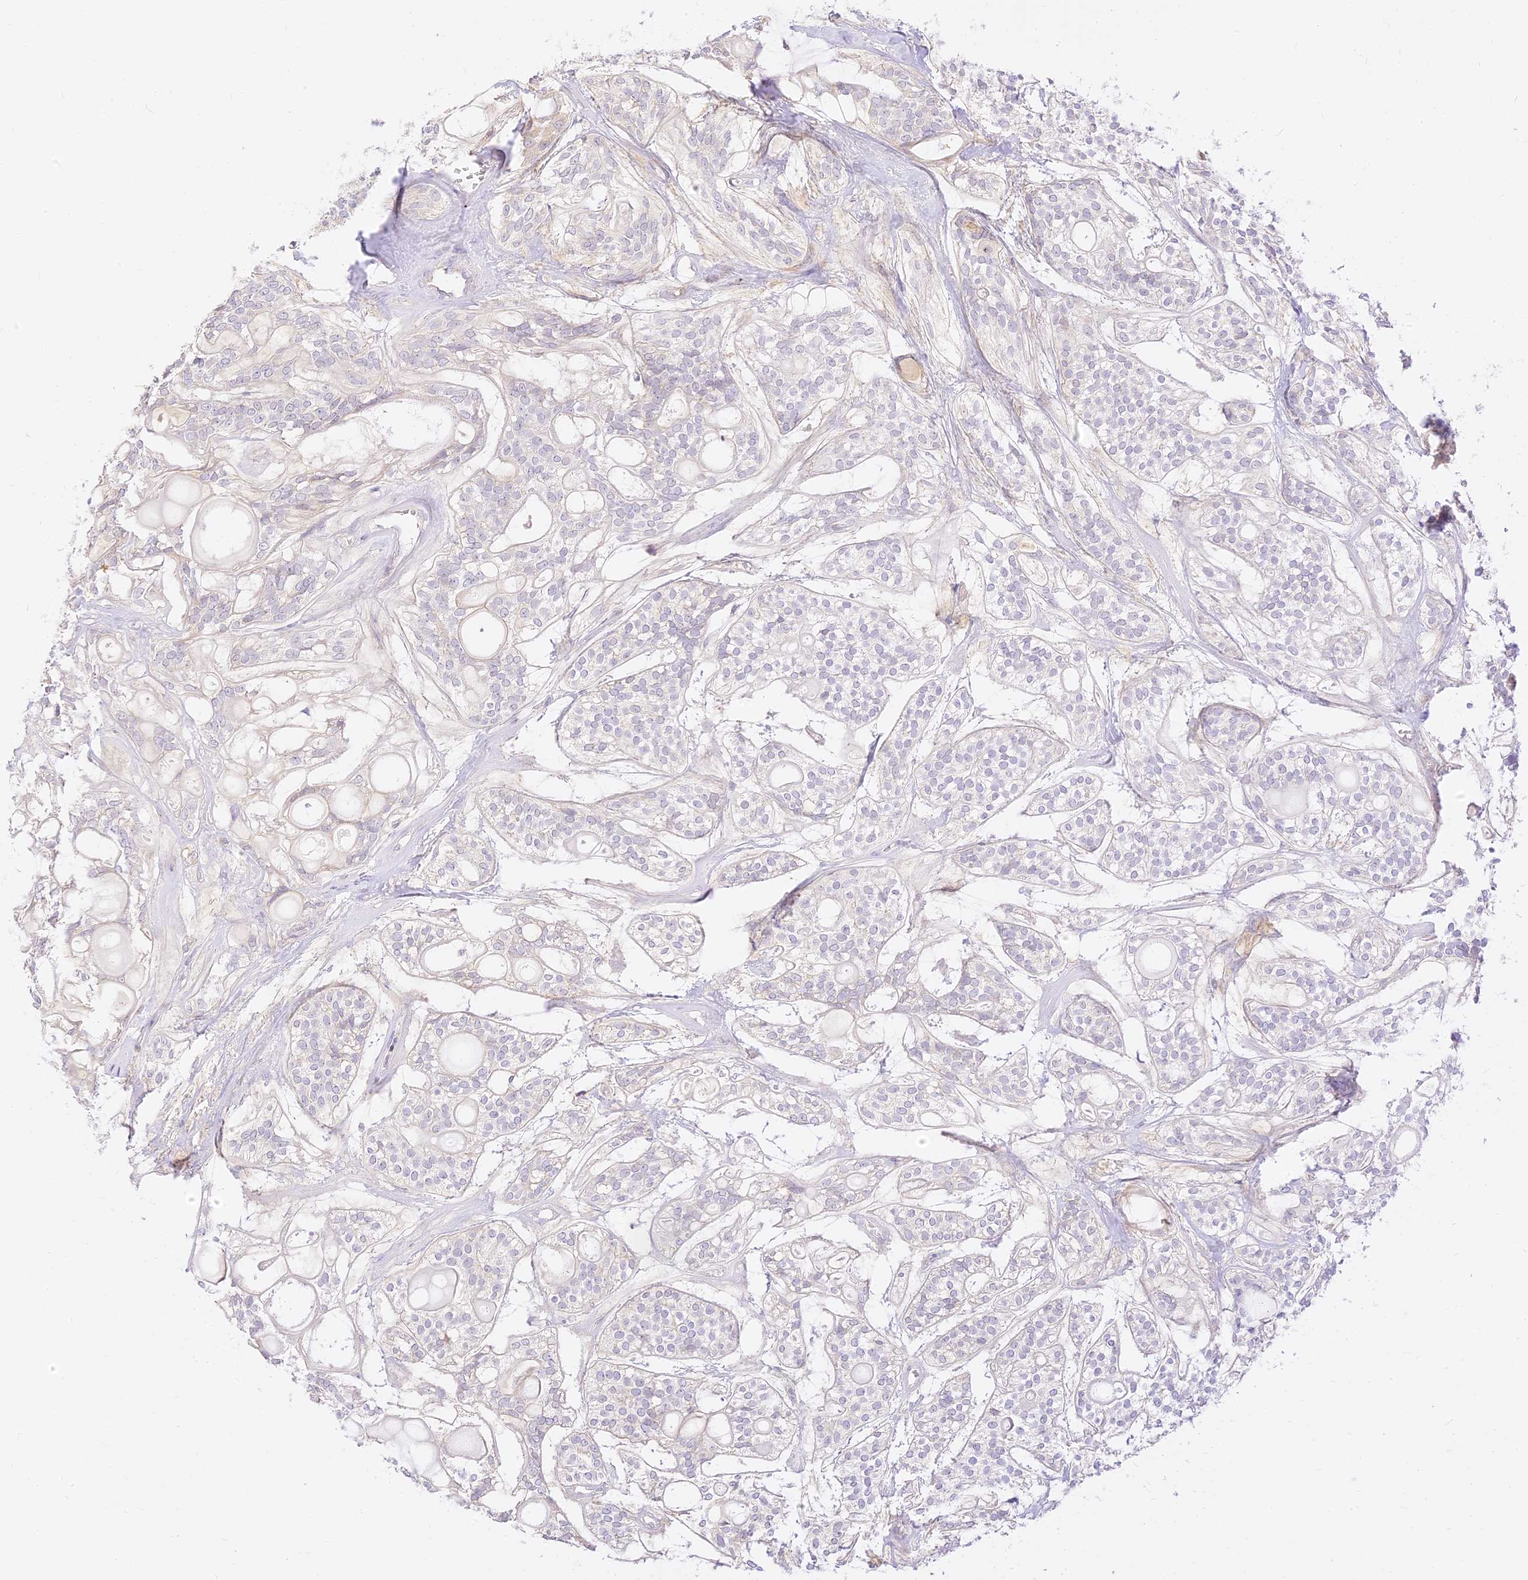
{"staining": {"intensity": "negative", "quantity": "none", "location": "none"}, "tissue": "head and neck cancer", "cell_type": "Tumor cells", "image_type": "cancer", "snomed": [{"axis": "morphology", "description": "Adenocarcinoma, NOS"}, {"axis": "topography", "description": "Head-Neck"}], "caption": "Tumor cells are negative for brown protein staining in head and neck cancer. (Stains: DAB immunohistochemistry with hematoxylin counter stain, Microscopy: brightfield microscopy at high magnification).", "gene": "LRRC15", "patient": {"sex": "male", "age": 66}}